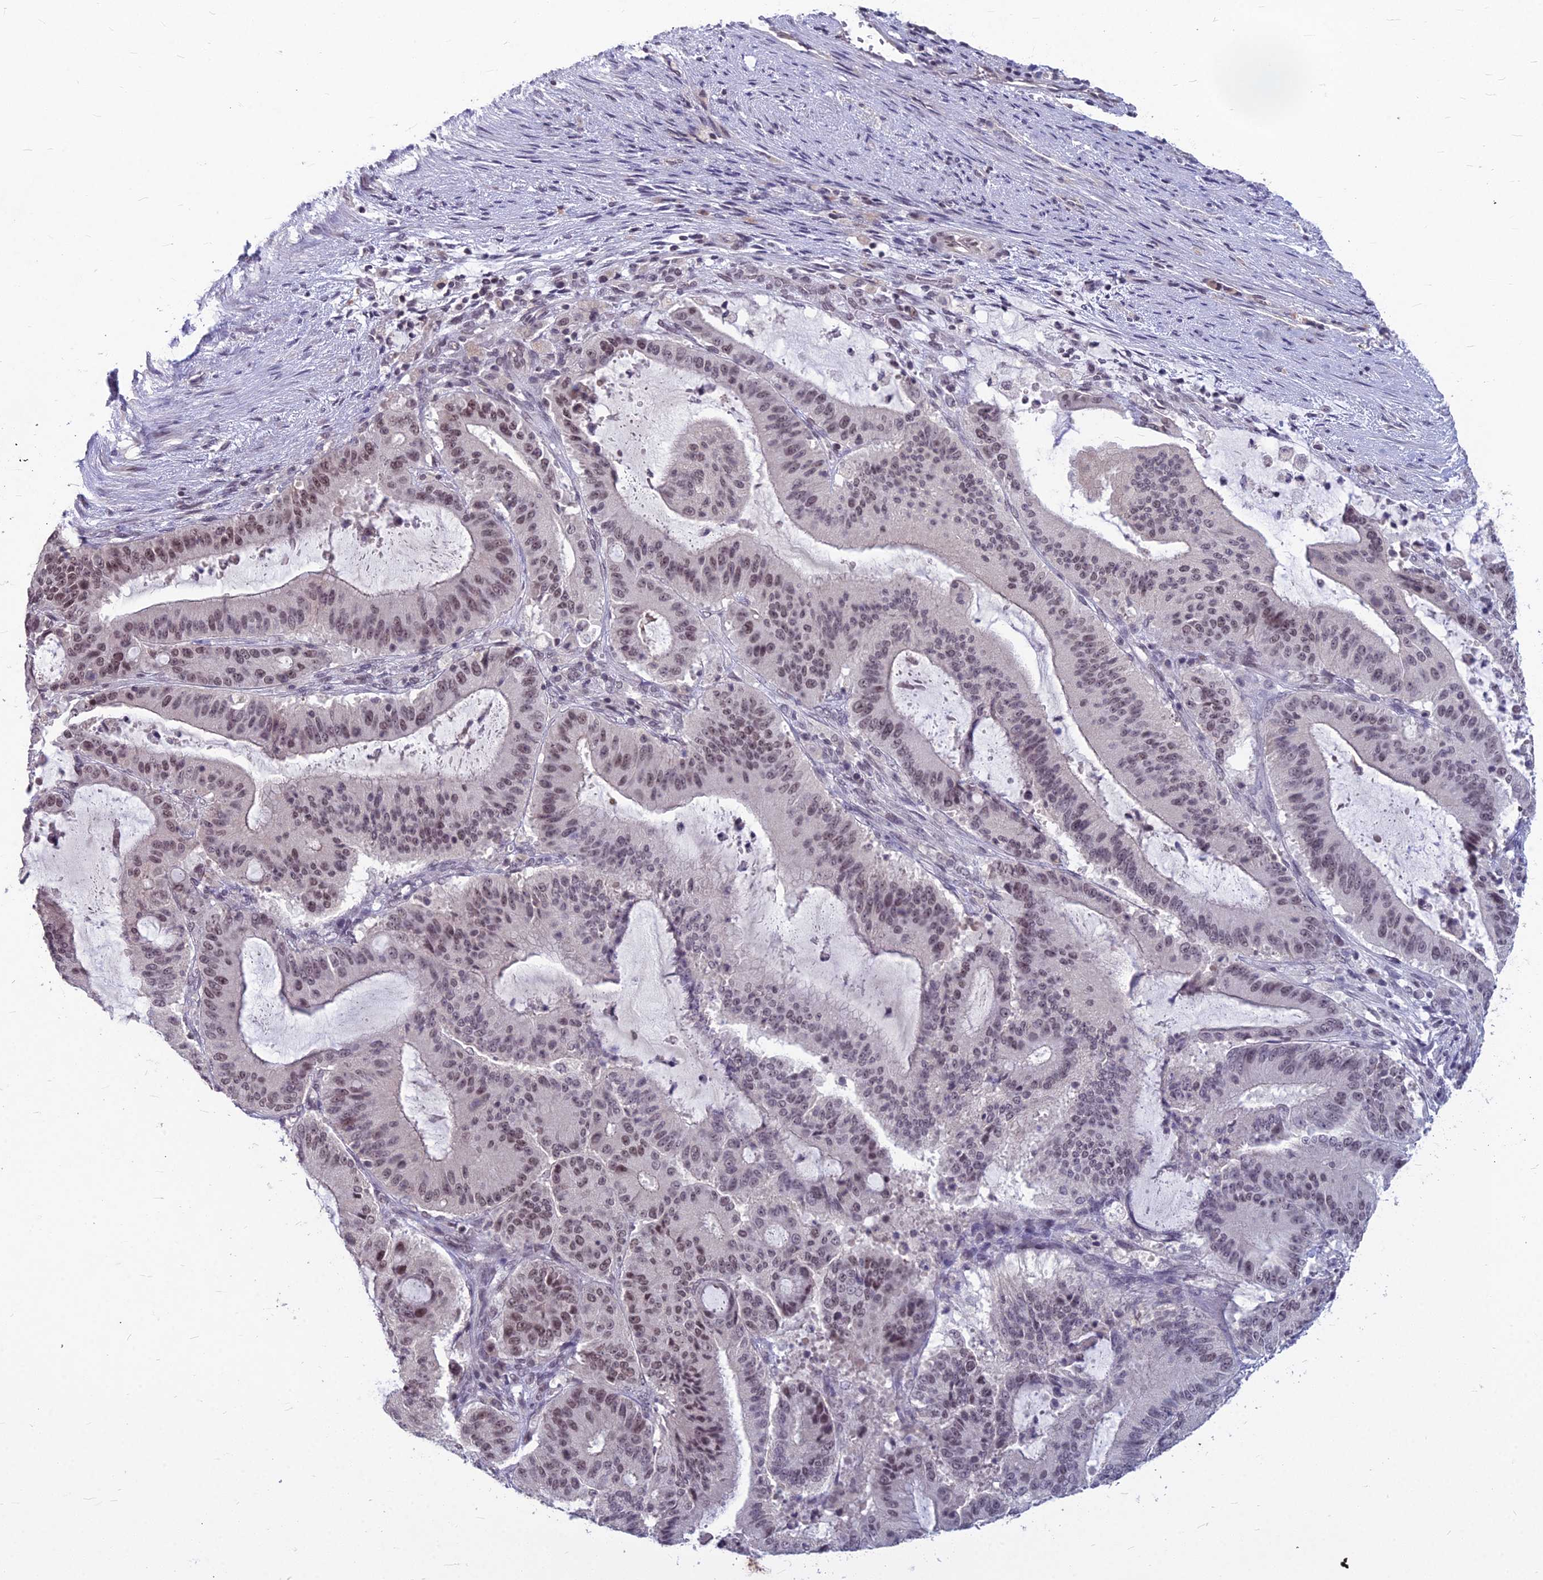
{"staining": {"intensity": "moderate", "quantity": "25%-75%", "location": "nuclear"}, "tissue": "liver cancer", "cell_type": "Tumor cells", "image_type": "cancer", "snomed": [{"axis": "morphology", "description": "Normal tissue, NOS"}, {"axis": "morphology", "description": "Cholangiocarcinoma"}, {"axis": "topography", "description": "Liver"}, {"axis": "topography", "description": "Peripheral nerve tissue"}], "caption": "Brown immunohistochemical staining in cholangiocarcinoma (liver) demonstrates moderate nuclear expression in approximately 25%-75% of tumor cells.", "gene": "KAT7", "patient": {"sex": "female", "age": 73}}